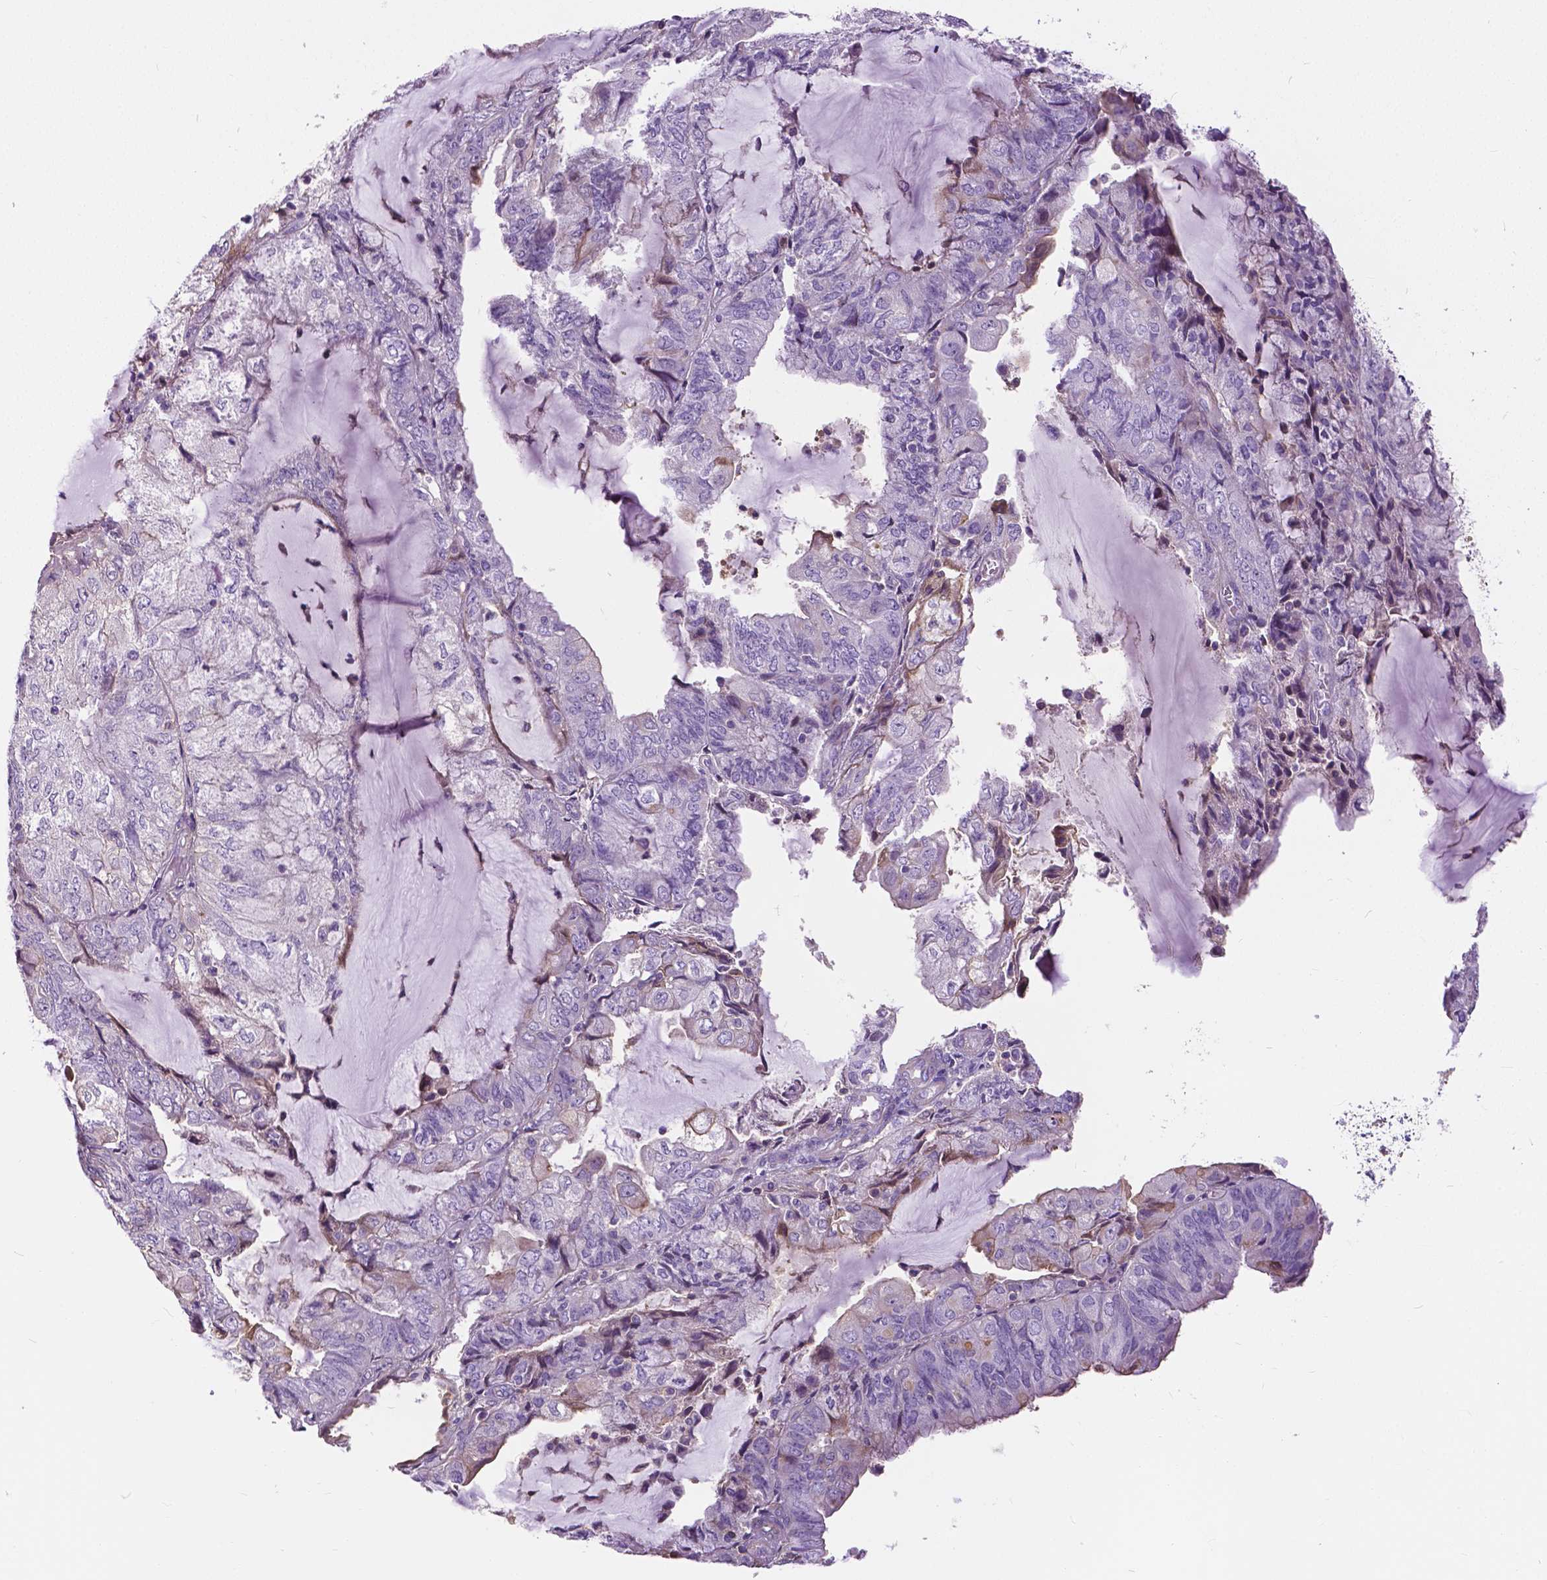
{"staining": {"intensity": "negative", "quantity": "none", "location": "none"}, "tissue": "endometrial cancer", "cell_type": "Tumor cells", "image_type": "cancer", "snomed": [{"axis": "morphology", "description": "Adenocarcinoma, NOS"}, {"axis": "topography", "description": "Endometrium"}], "caption": "DAB (3,3'-diaminobenzidine) immunohistochemical staining of endometrial cancer reveals no significant expression in tumor cells. (DAB immunohistochemistry (IHC), high magnification).", "gene": "ANXA13", "patient": {"sex": "female", "age": 81}}